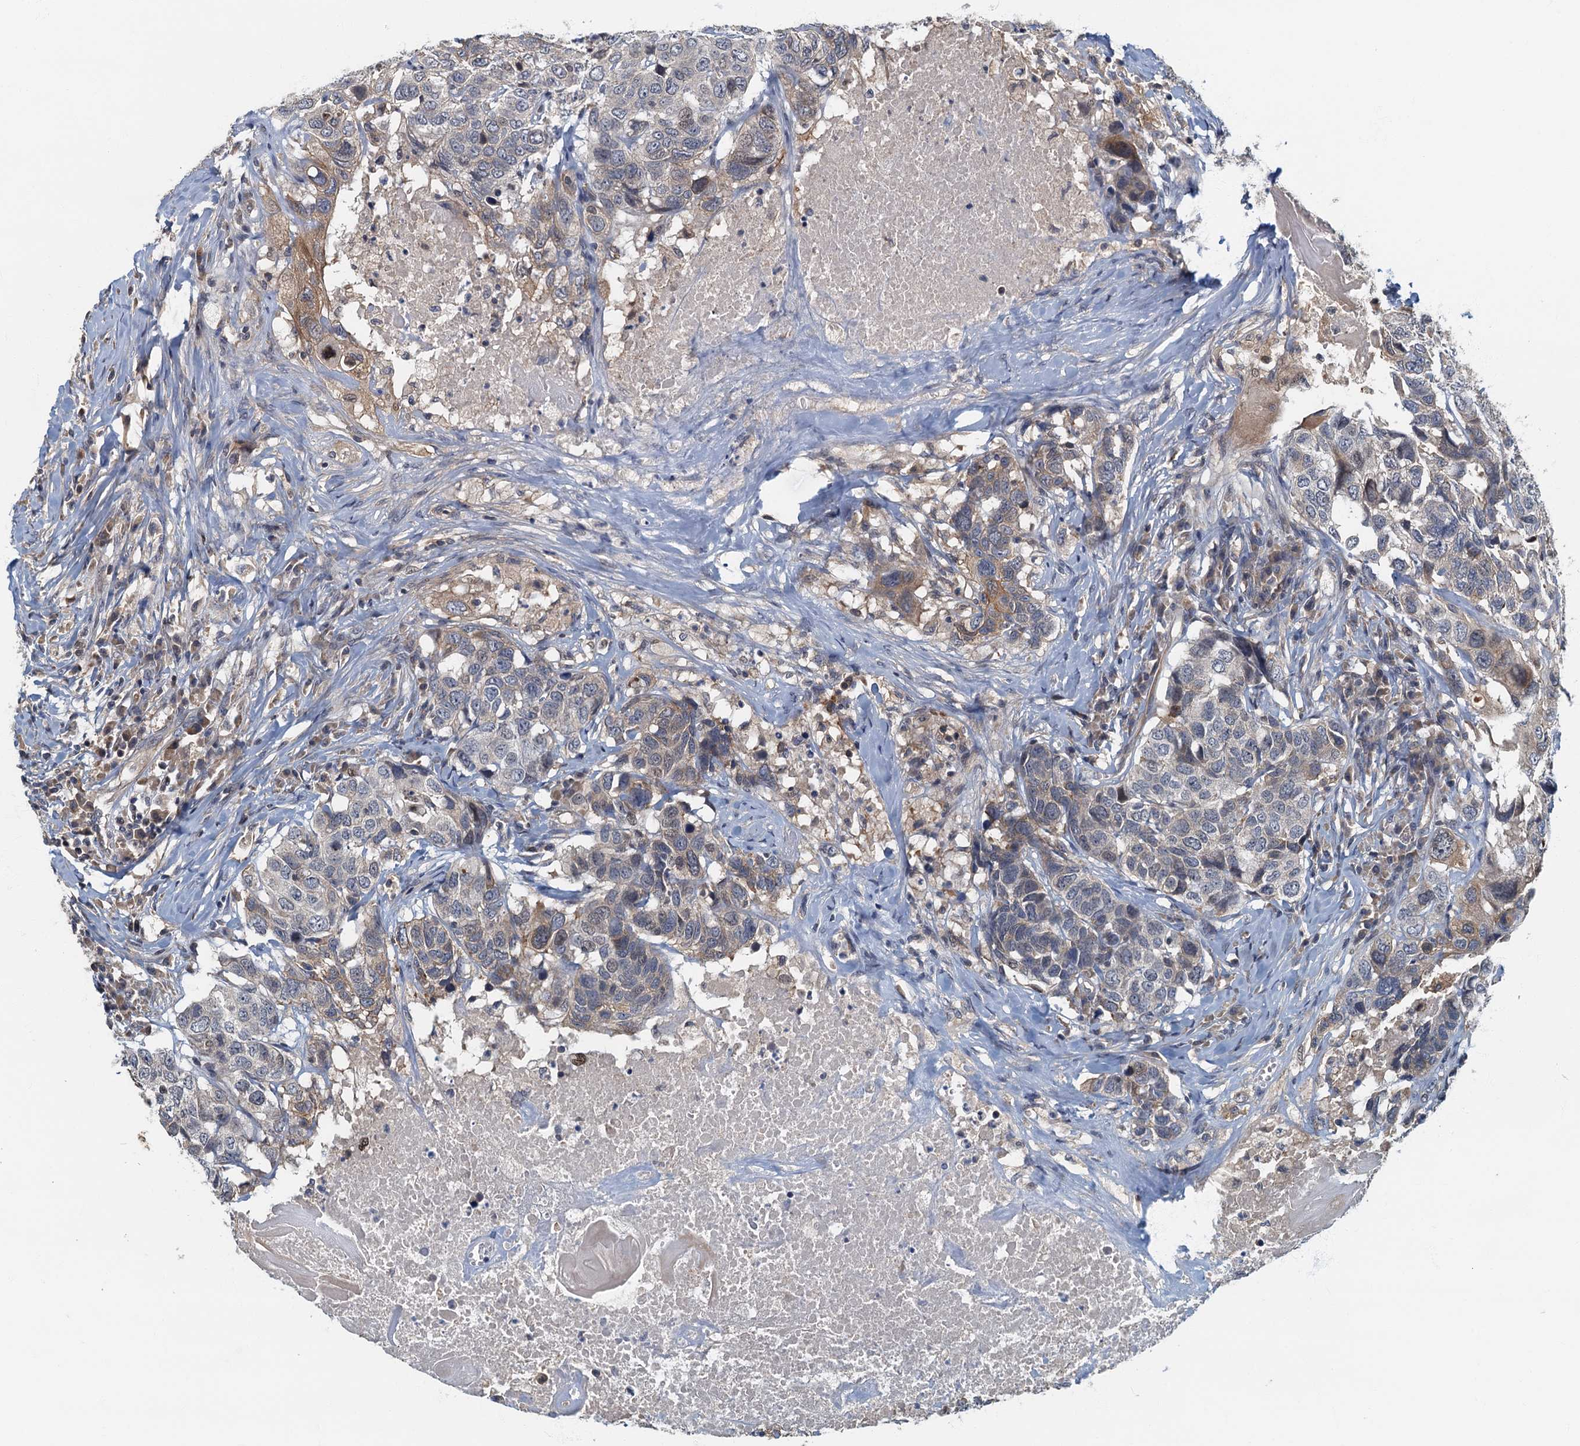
{"staining": {"intensity": "weak", "quantity": "<25%", "location": "cytoplasmic/membranous"}, "tissue": "head and neck cancer", "cell_type": "Tumor cells", "image_type": "cancer", "snomed": [{"axis": "morphology", "description": "Squamous cell carcinoma, NOS"}, {"axis": "topography", "description": "Head-Neck"}], "caption": "Tumor cells are negative for protein expression in human head and neck squamous cell carcinoma. (Stains: DAB (3,3'-diaminobenzidine) immunohistochemistry (IHC) with hematoxylin counter stain, Microscopy: brightfield microscopy at high magnification).", "gene": "CKAP2L", "patient": {"sex": "male", "age": 66}}